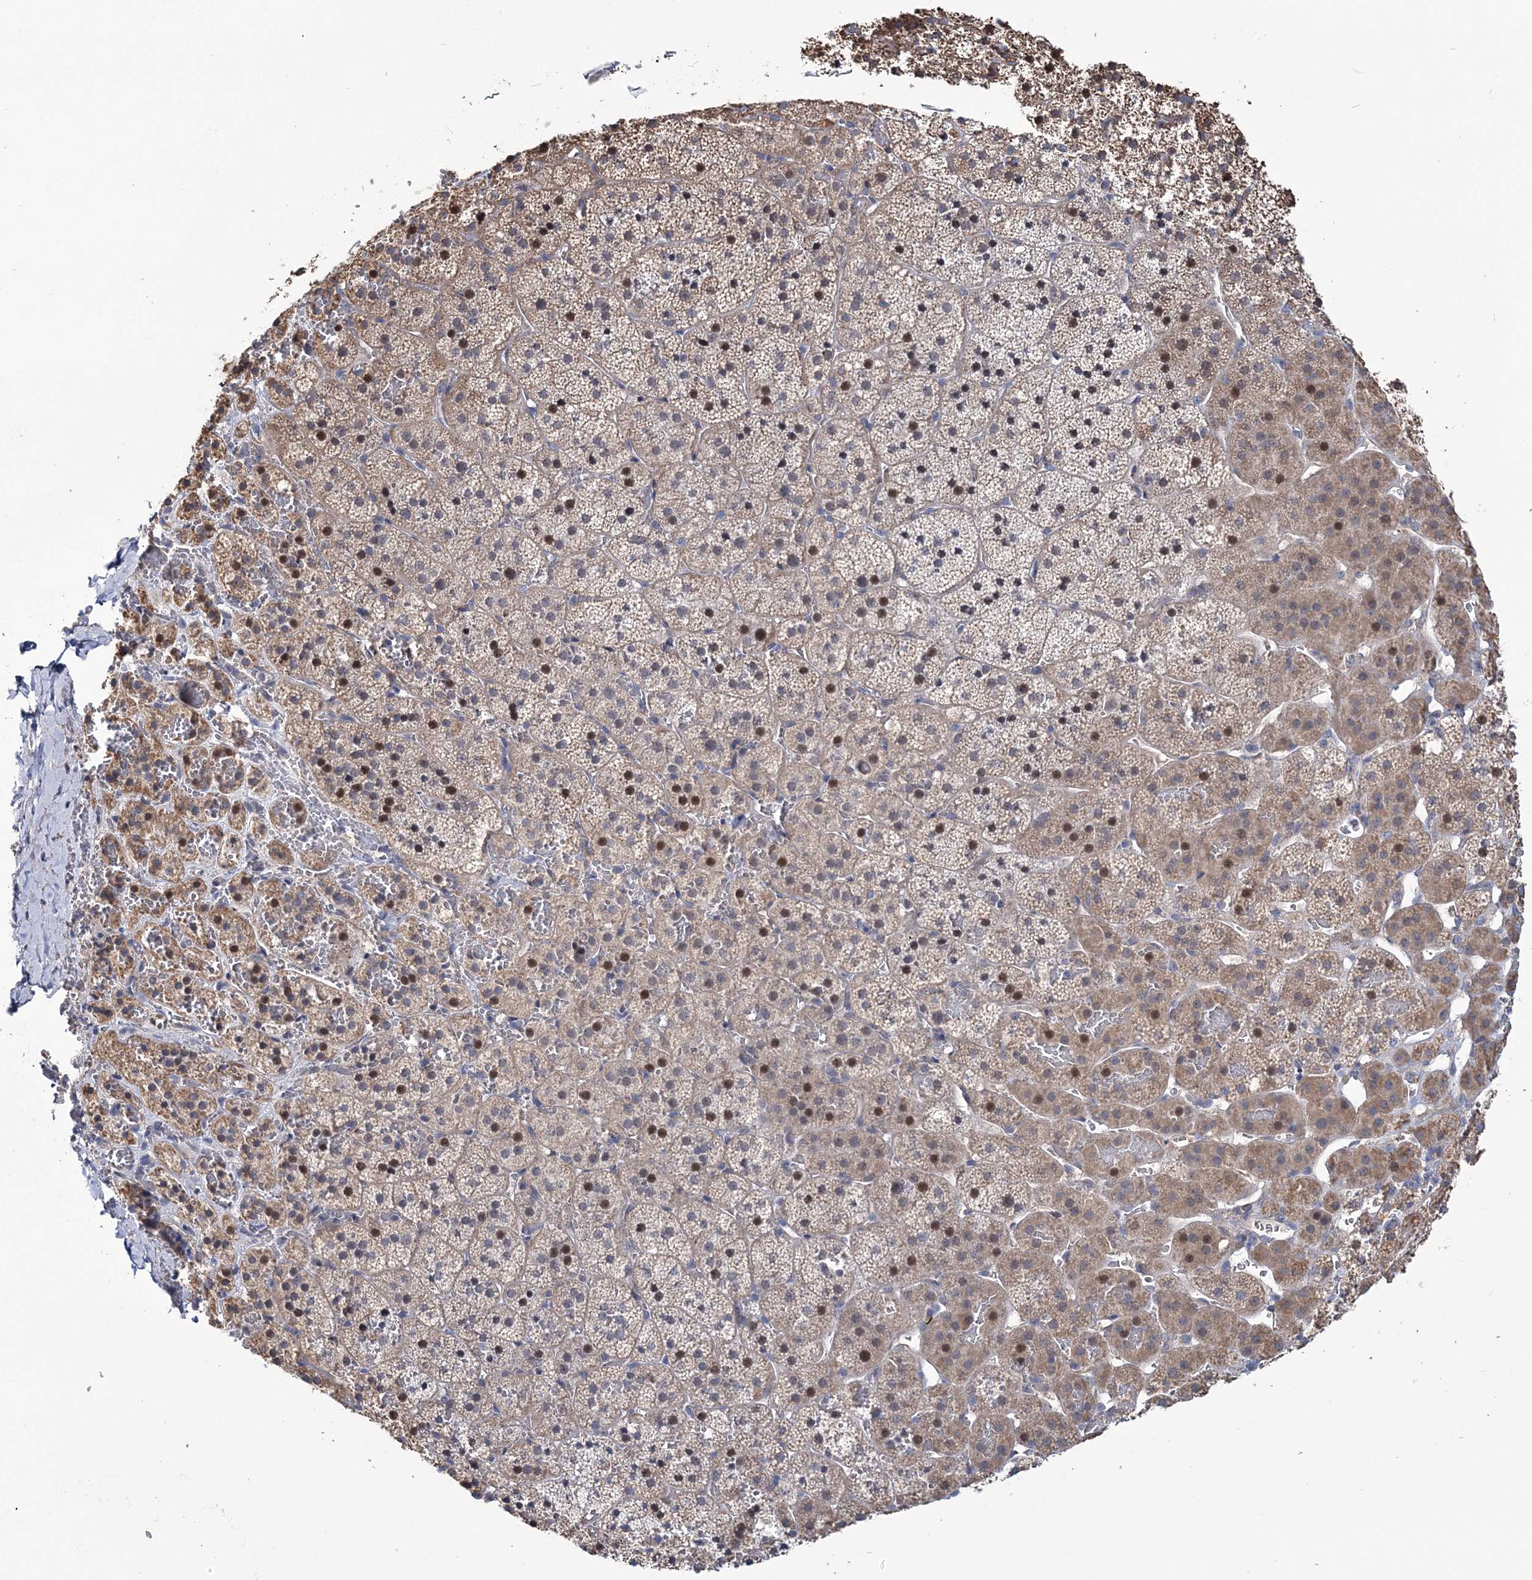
{"staining": {"intensity": "moderate", "quantity": "<25%", "location": "cytoplasmic/membranous,nuclear"}, "tissue": "adrenal gland", "cell_type": "Glandular cells", "image_type": "normal", "snomed": [{"axis": "morphology", "description": "Normal tissue, NOS"}, {"axis": "topography", "description": "Adrenal gland"}], "caption": "Immunohistochemistry image of normal adrenal gland stained for a protein (brown), which demonstrates low levels of moderate cytoplasmic/membranous,nuclear expression in approximately <25% of glandular cells.", "gene": "PPP2R2B", "patient": {"sex": "female", "age": 44}}